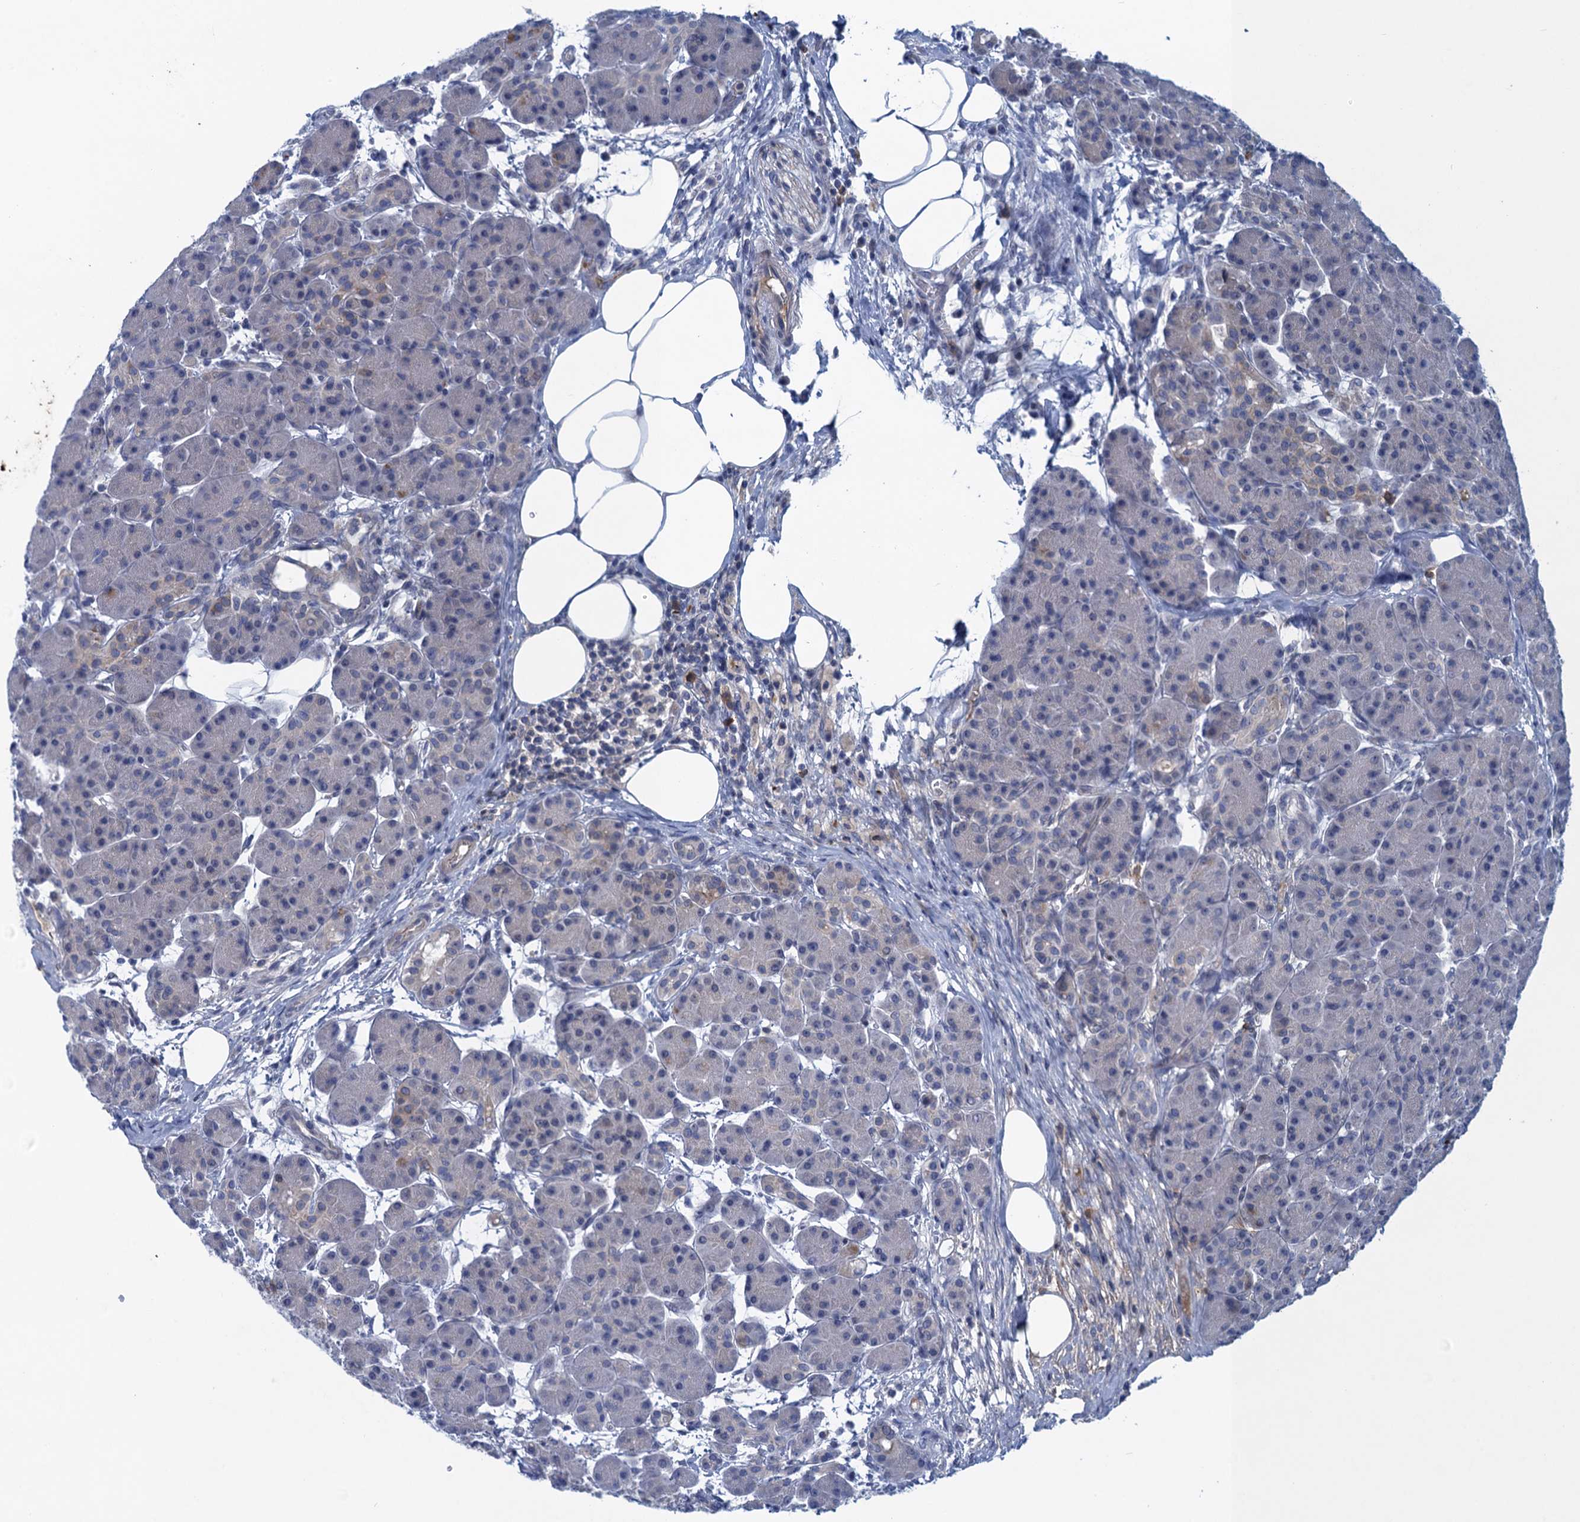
{"staining": {"intensity": "negative", "quantity": "none", "location": "none"}, "tissue": "pancreas", "cell_type": "Exocrine glandular cells", "image_type": "normal", "snomed": [{"axis": "morphology", "description": "Normal tissue, NOS"}, {"axis": "topography", "description": "Pancreas"}], "caption": "Immunohistochemistry (IHC) histopathology image of benign pancreas: human pancreas stained with DAB (3,3'-diaminobenzidine) shows no significant protein positivity in exocrine glandular cells. (DAB (3,3'-diaminobenzidine) immunohistochemistry (IHC) visualized using brightfield microscopy, high magnification).", "gene": "SCEL", "patient": {"sex": "male", "age": 63}}